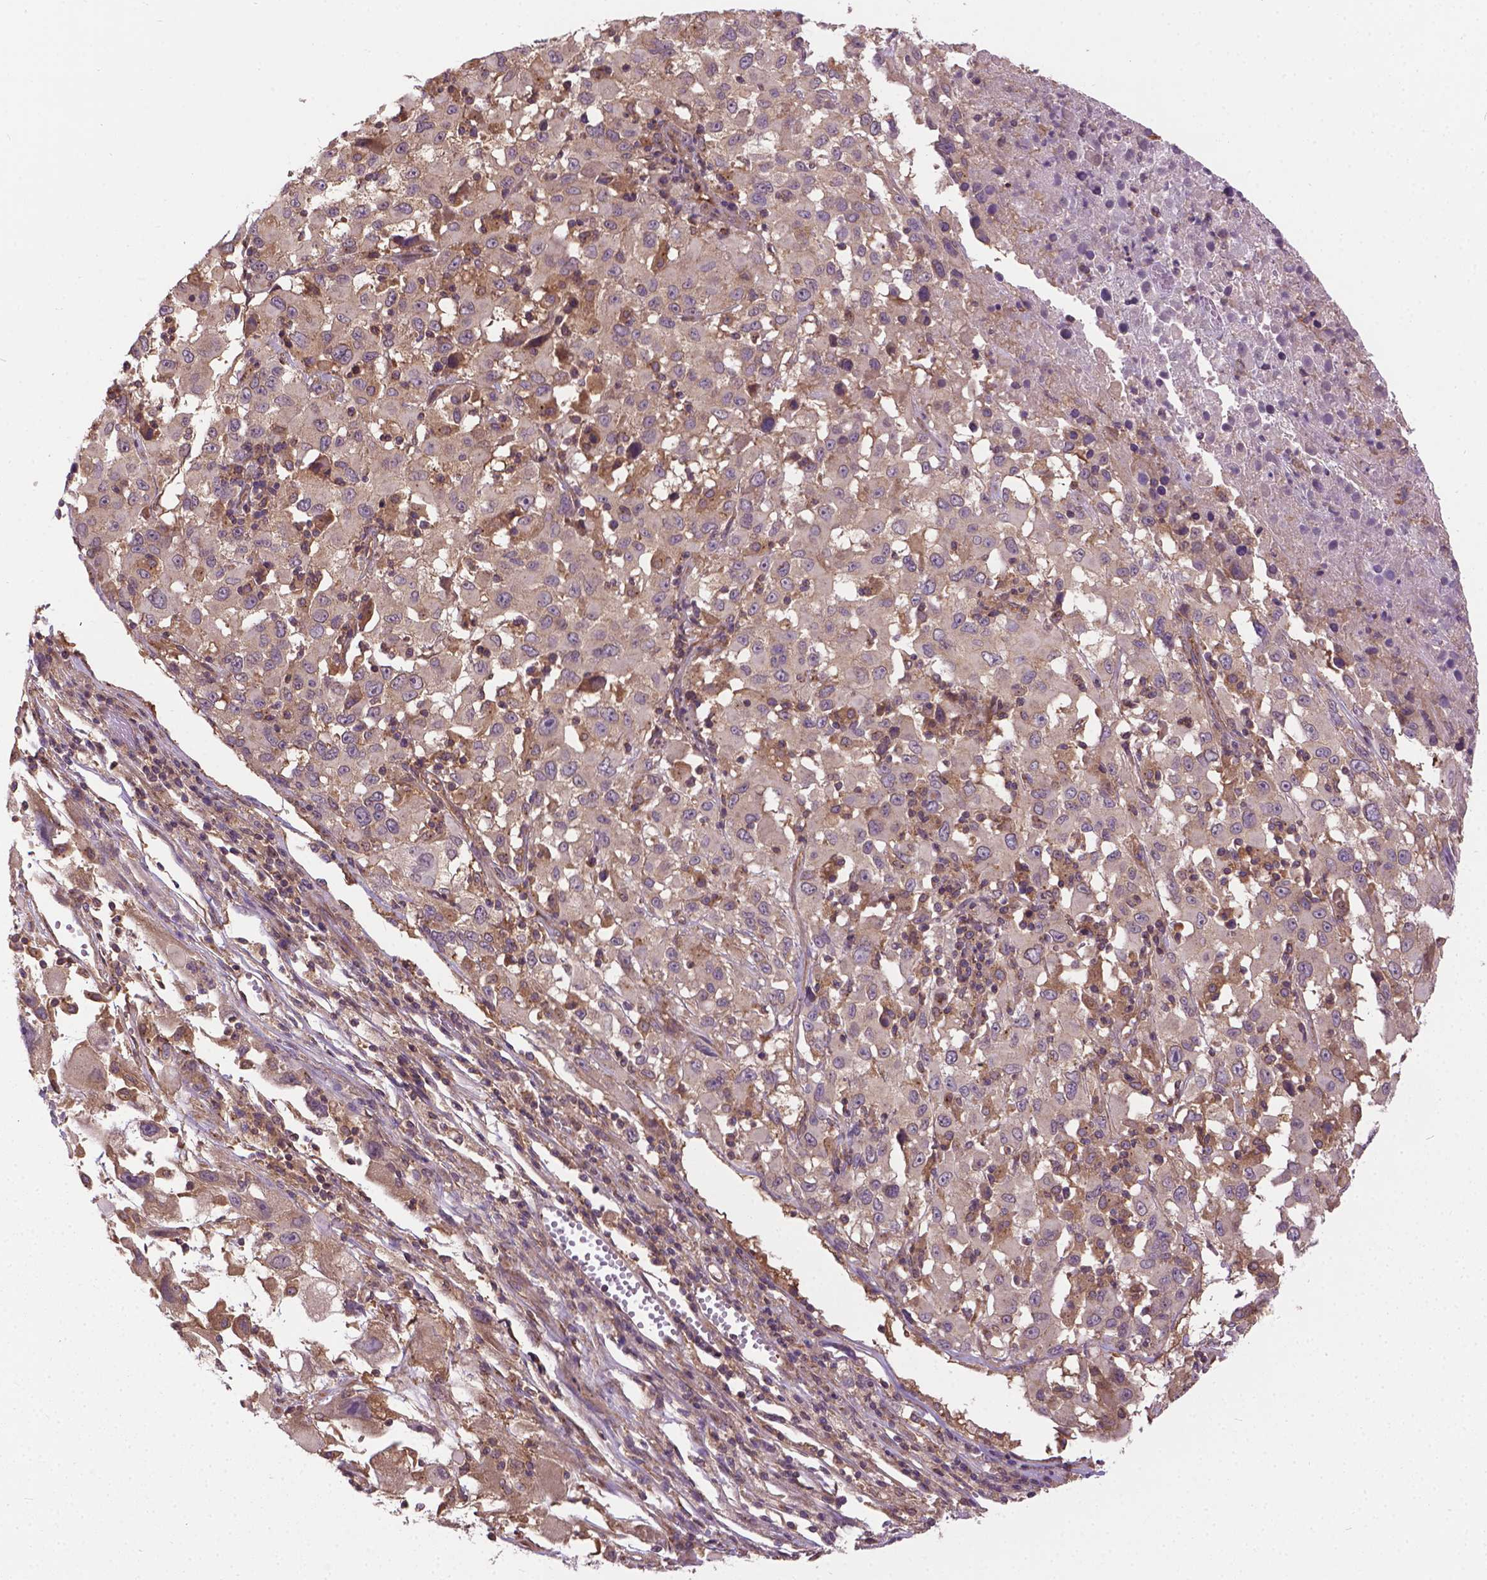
{"staining": {"intensity": "negative", "quantity": "none", "location": "none"}, "tissue": "melanoma", "cell_type": "Tumor cells", "image_type": "cancer", "snomed": [{"axis": "morphology", "description": "Malignant melanoma, Metastatic site"}, {"axis": "topography", "description": "Soft tissue"}], "caption": "High magnification brightfield microscopy of malignant melanoma (metastatic site) stained with DAB (brown) and counterstained with hematoxylin (blue): tumor cells show no significant staining.", "gene": "MZT1", "patient": {"sex": "male", "age": 50}}